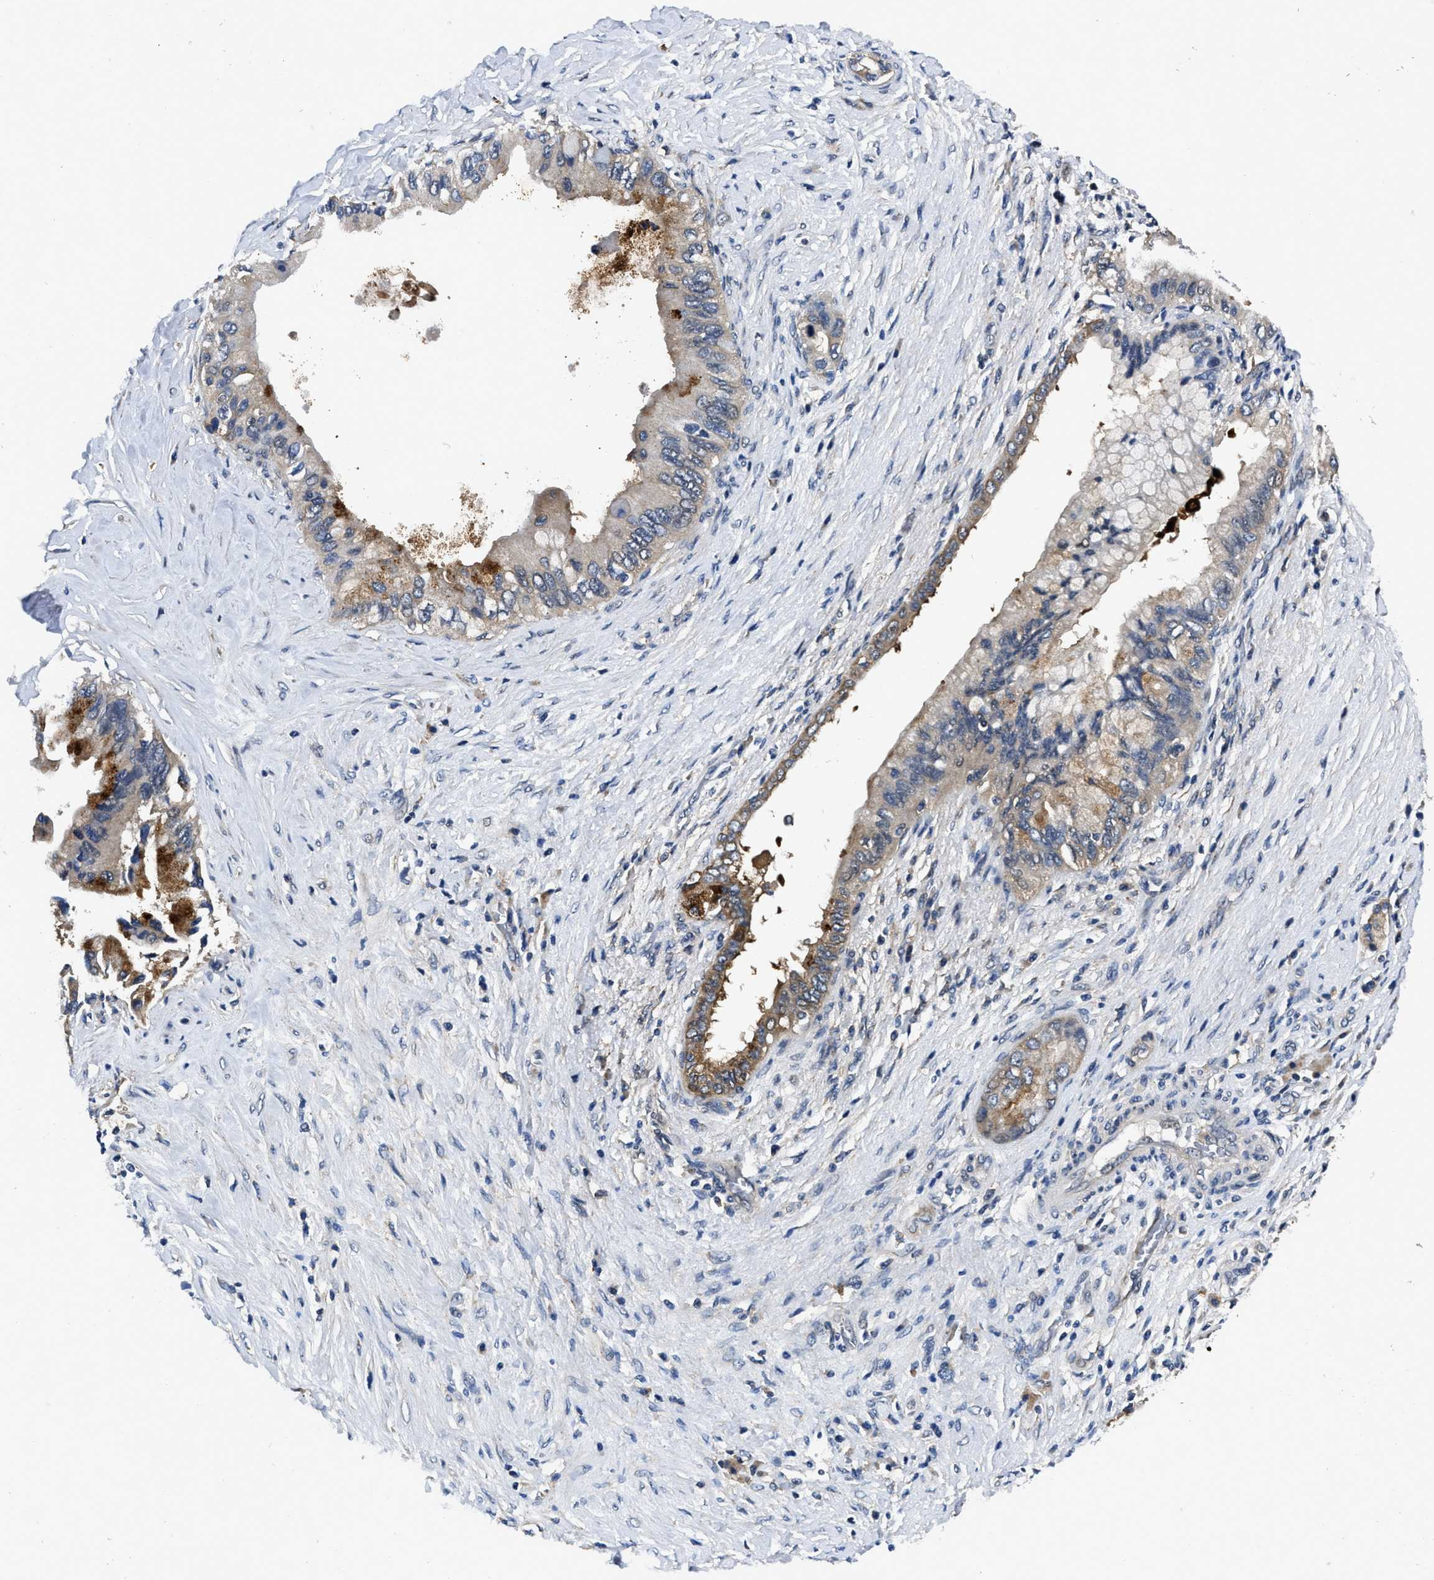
{"staining": {"intensity": "moderate", "quantity": ">75%", "location": "cytoplasmic/membranous"}, "tissue": "pancreatic cancer", "cell_type": "Tumor cells", "image_type": "cancer", "snomed": [{"axis": "morphology", "description": "Adenocarcinoma, NOS"}, {"axis": "topography", "description": "Pancreas"}], "caption": "Protein expression analysis of human adenocarcinoma (pancreatic) reveals moderate cytoplasmic/membranous expression in approximately >75% of tumor cells.", "gene": "GET4", "patient": {"sex": "male", "age": 74}}